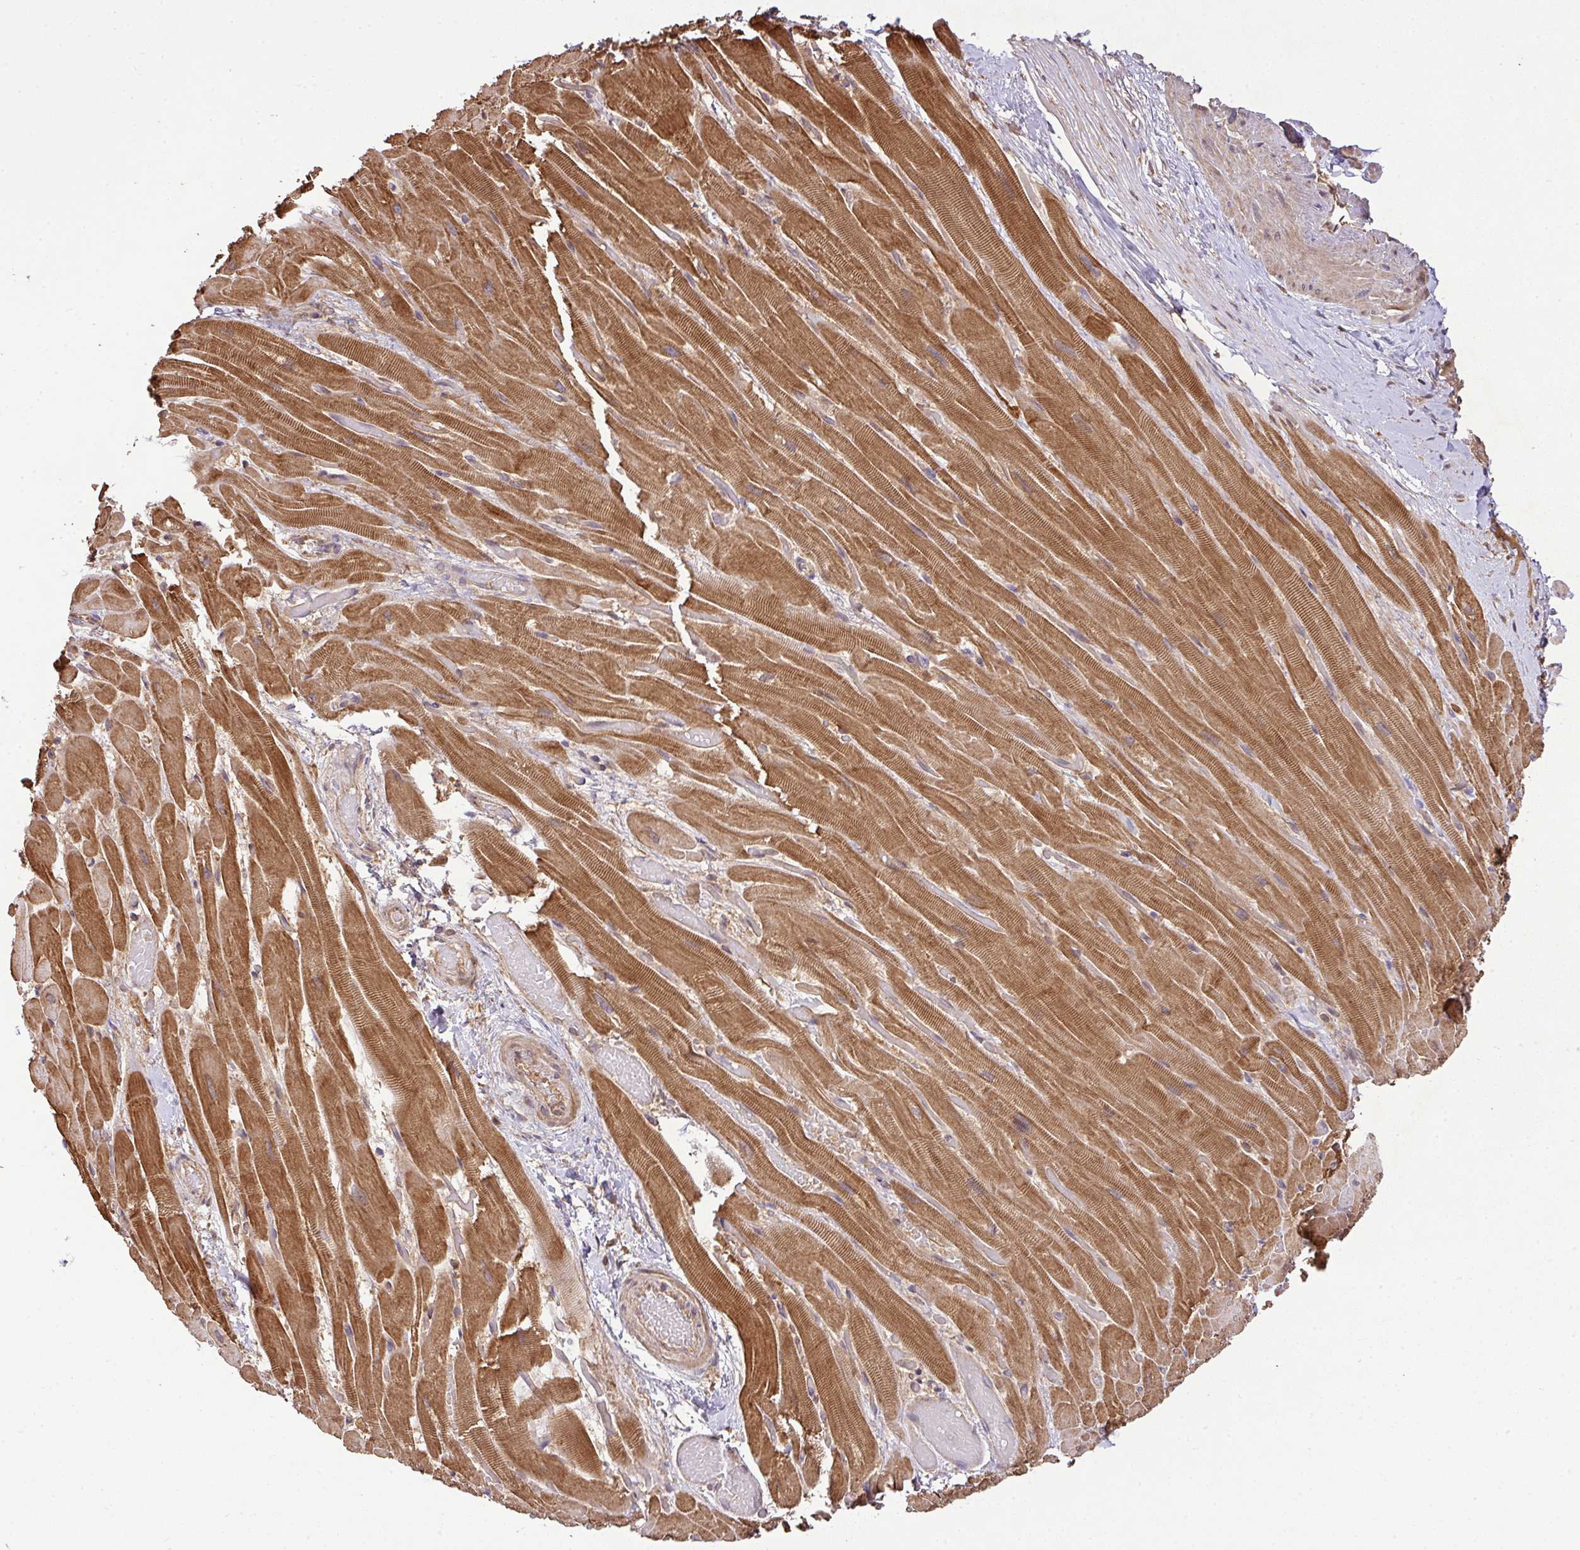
{"staining": {"intensity": "strong", "quantity": ">75%", "location": "cytoplasmic/membranous"}, "tissue": "heart muscle", "cell_type": "Cardiomyocytes", "image_type": "normal", "snomed": [{"axis": "morphology", "description": "Normal tissue, NOS"}, {"axis": "topography", "description": "Heart"}], "caption": "An immunohistochemistry (IHC) image of normal tissue is shown. Protein staining in brown labels strong cytoplasmic/membranous positivity in heart muscle within cardiomyocytes.", "gene": "GSPT1", "patient": {"sex": "male", "age": 37}}